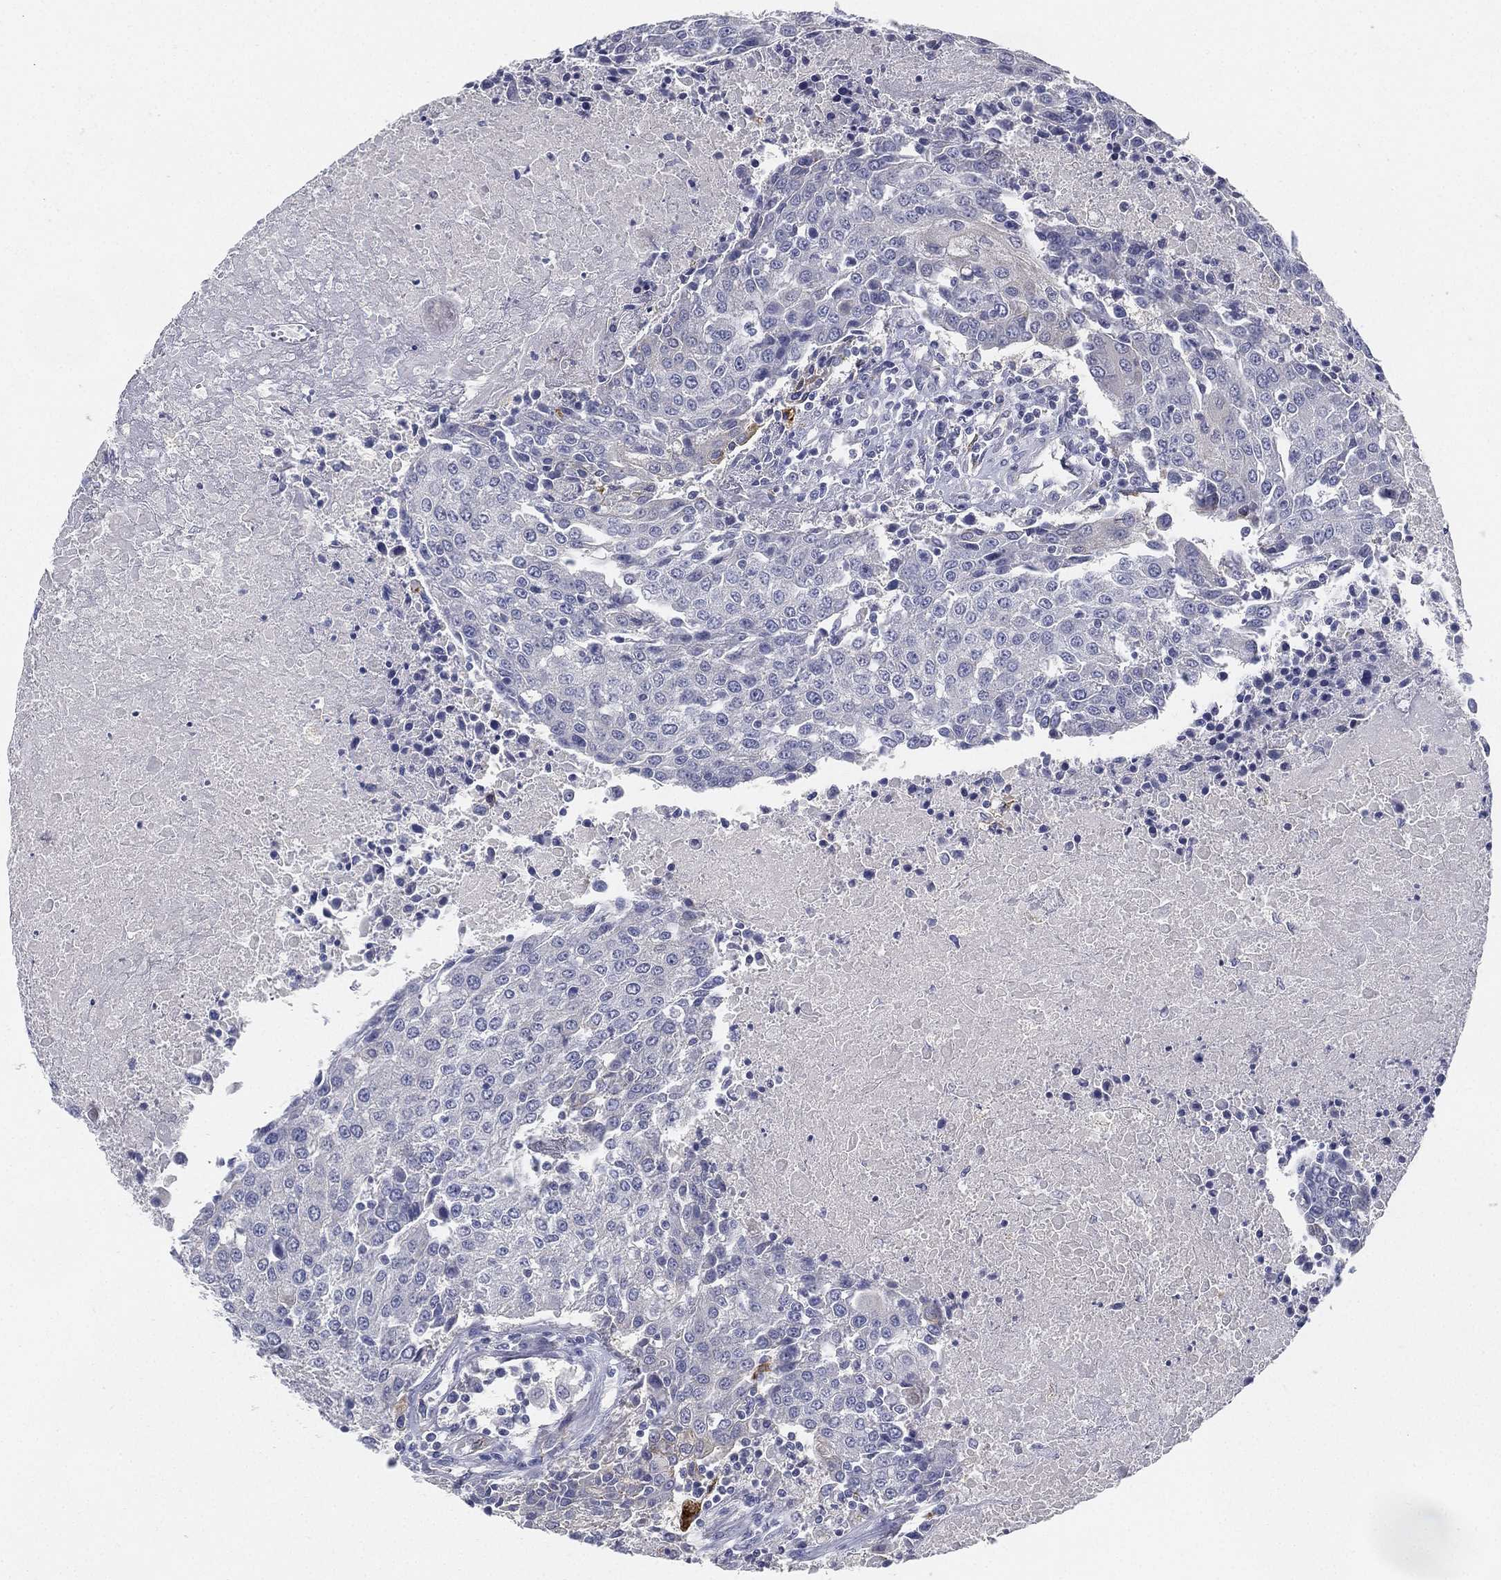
{"staining": {"intensity": "negative", "quantity": "none", "location": "none"}, "tissue": "urothelial cancer", "cell_type": "Tumor cells", "image_type": "cancer", "snomed": [{"axis": "morphology", "description": "Urothelial carcinoma, High grade"}, {"axis": "topography", "description": "Urinary bladder"}], "caption": "Tumor cells are negative for protein expression in human high-grade urothelial carcinoma. (DAB (3,3'-diaminobenzidine) IHC, high magnification).", "gene": "C5orf46", "patient": {"sex": "female", "age": 85}}